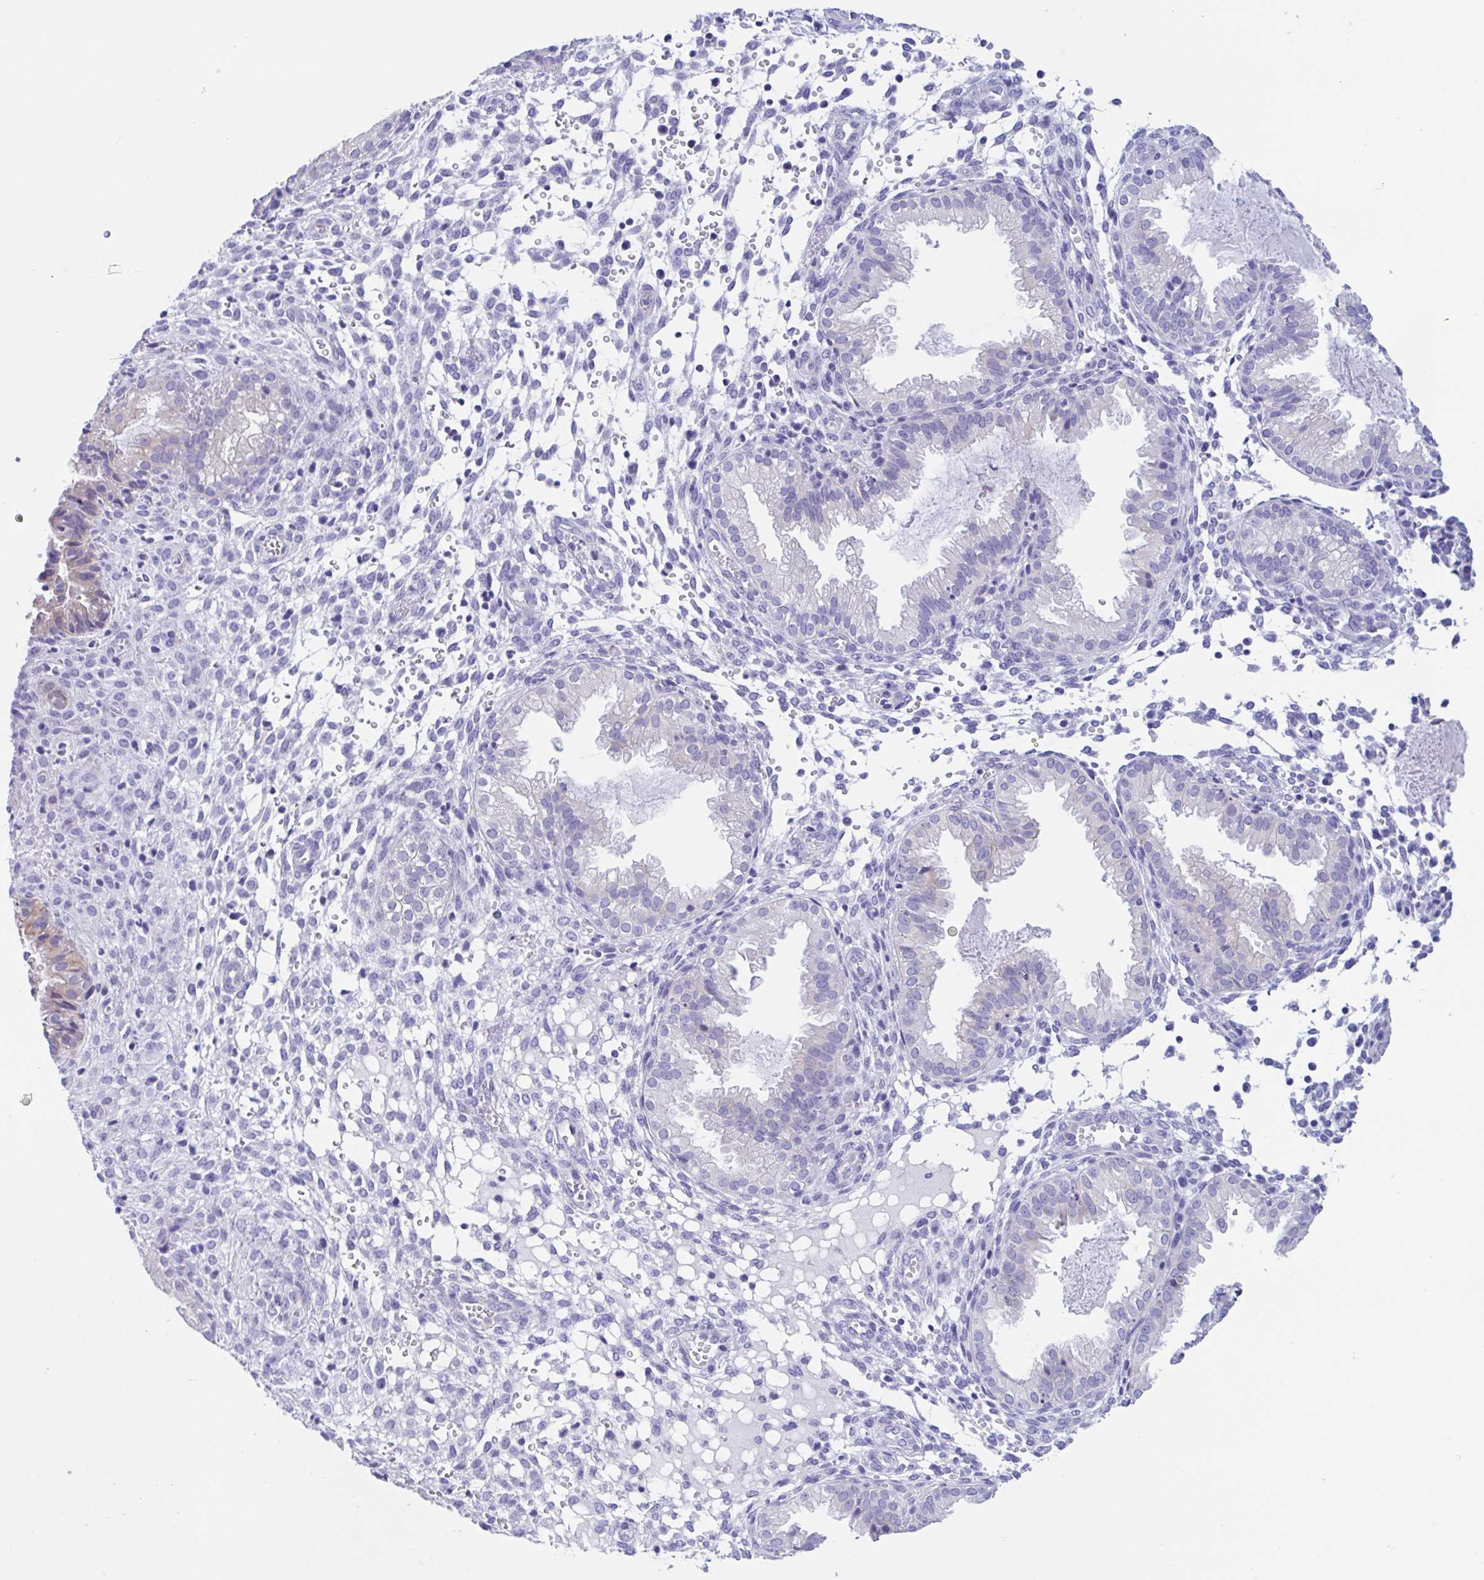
{"staining": {"intensity": "negative", "quantity": "none", "location": "none"}, "tissue": "endometrium", "cell_type": "Cells in endometrial stroma", "image_type": "normal", "snomed": [{"axis": "morphology", "description": "Normal tissue, NOS"}, {"axis": "topography", "description": "Endometrium"}], "caption": "The photomicrograph exhibits no significant expression in cells in endometrial stroma of endometrium.", "gene": "OR6N2", "patient": {"sex": "female", "age": 33}}